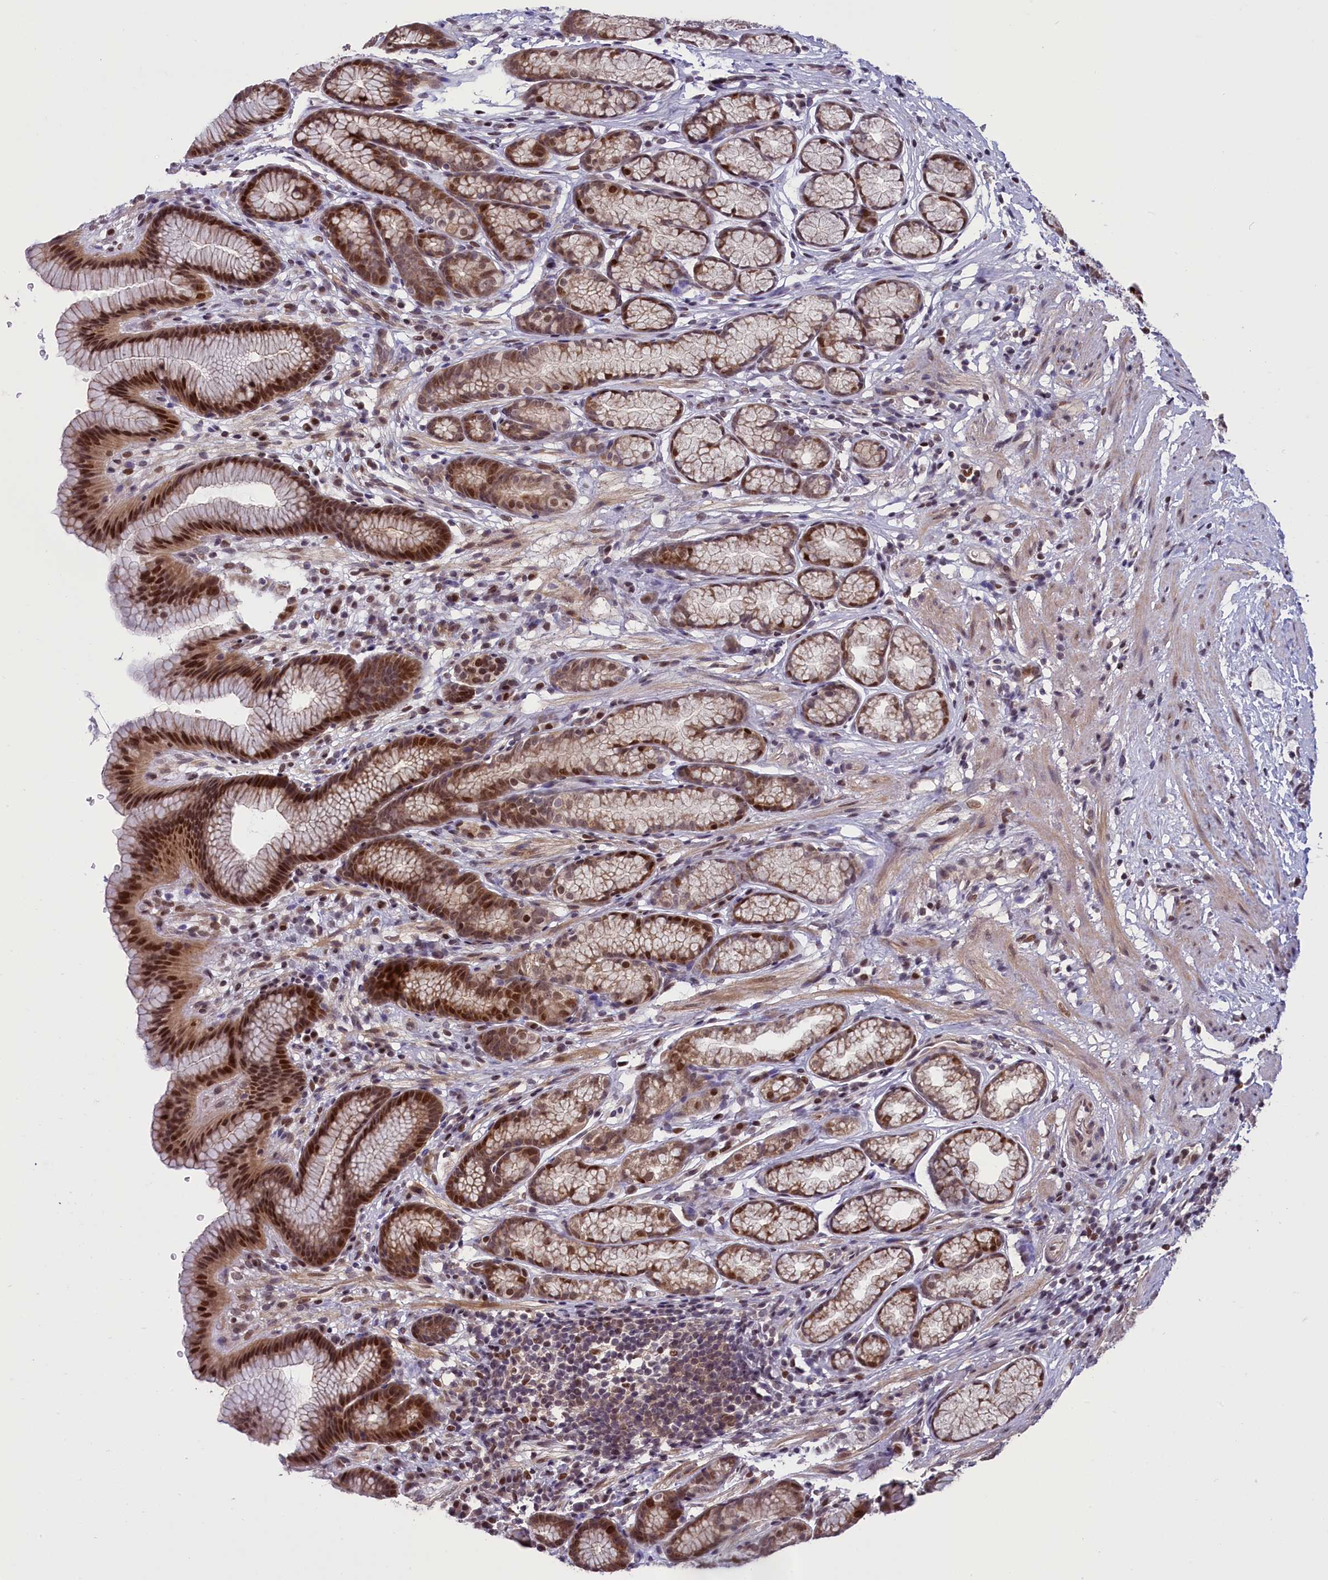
{"staining": {"intensity": "moderate", "quantity": "25%-75%", "location": "cytoplasmic/membranous,nuclear"}, "tissue": "stomach", "cell_type": "Glandular cells", "image_type": "normal", "snomed": [{"axis": "morphology", "description": "Normal tissue, NOS"}, {"axis": "topography", "description": "Stomach"}], "caption": "IHC staining of unremarkable stomach, which exhibits medium levels of moderate cytoplasmic/membranous,nuclear staining in about 25%-75% of glandular cells indicating moderate cytoplasmic/membranous,nuclear protein staining. The staining was performed using DAB (brown) for protein detection and nuclei were counterstained in hematoxylin (blue).", "gene": "RELB", "patient": {"sex": "male", "age": 42}}